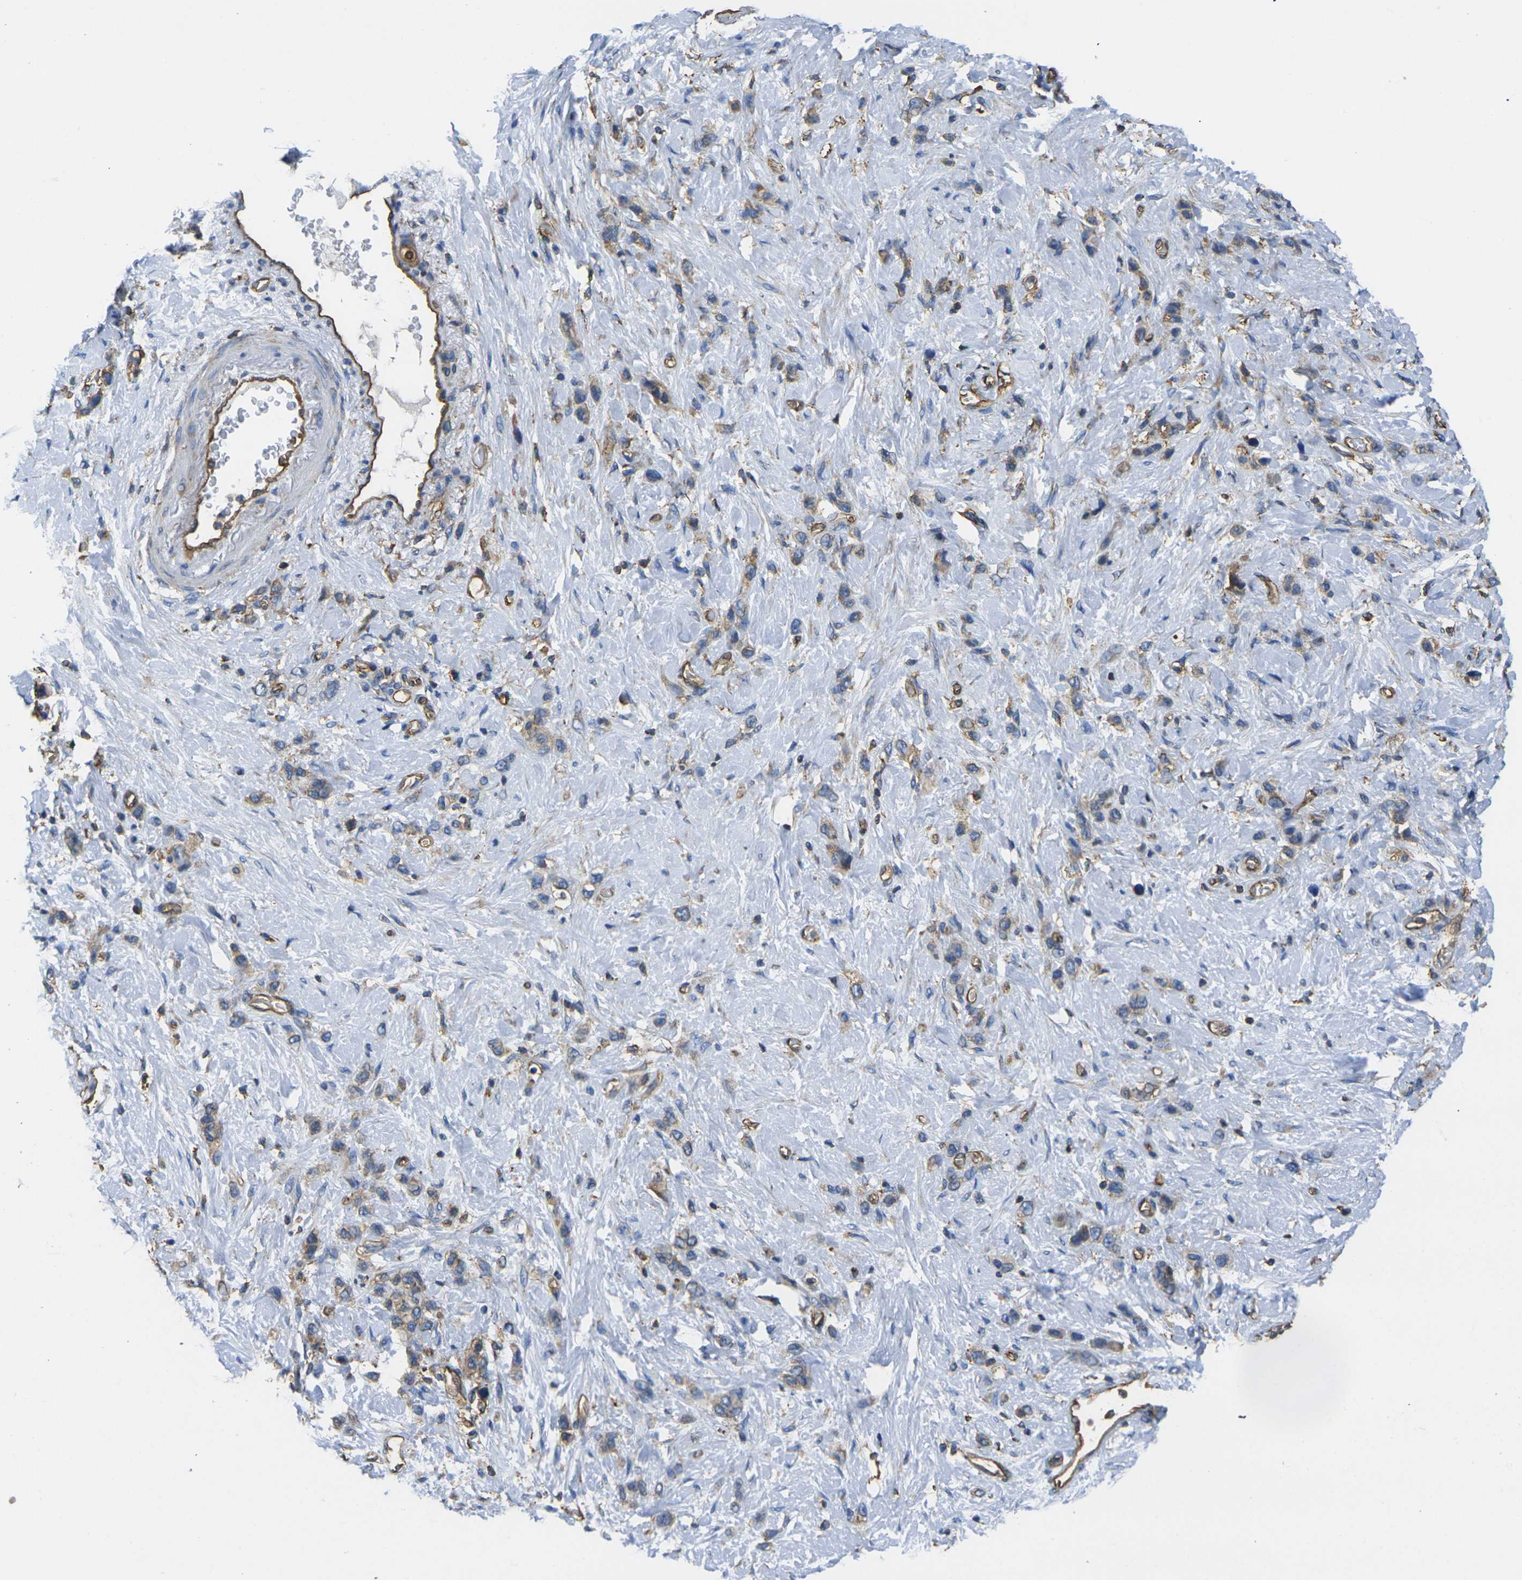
{"staining": {"intensity": "weak", "quantity": ">75%", "location": "cytoplasmic/membranous"}, "tissue": "stomach cancer", "cell_type": "Tumor cells", "image_type": "cancer", "snomed": [{"axis": "morphology", "description": "Adenocarcinoma, NOS"}, {"axis": "morphology", "description": "Adenocarcinoma, High grade"}, {"axis": "topography", "description": "Stomach, upper"}, {"axis": "topography", "description": "Stomach, lower"}], "caption": "Tumor cells demonstrate weak cytoplasmic/membranous staining in about >75% of cells in high-grade adenocarcinoma (stomach).", "gene": "FAM110D", "patient": {"sex": "female", "age": 65}}